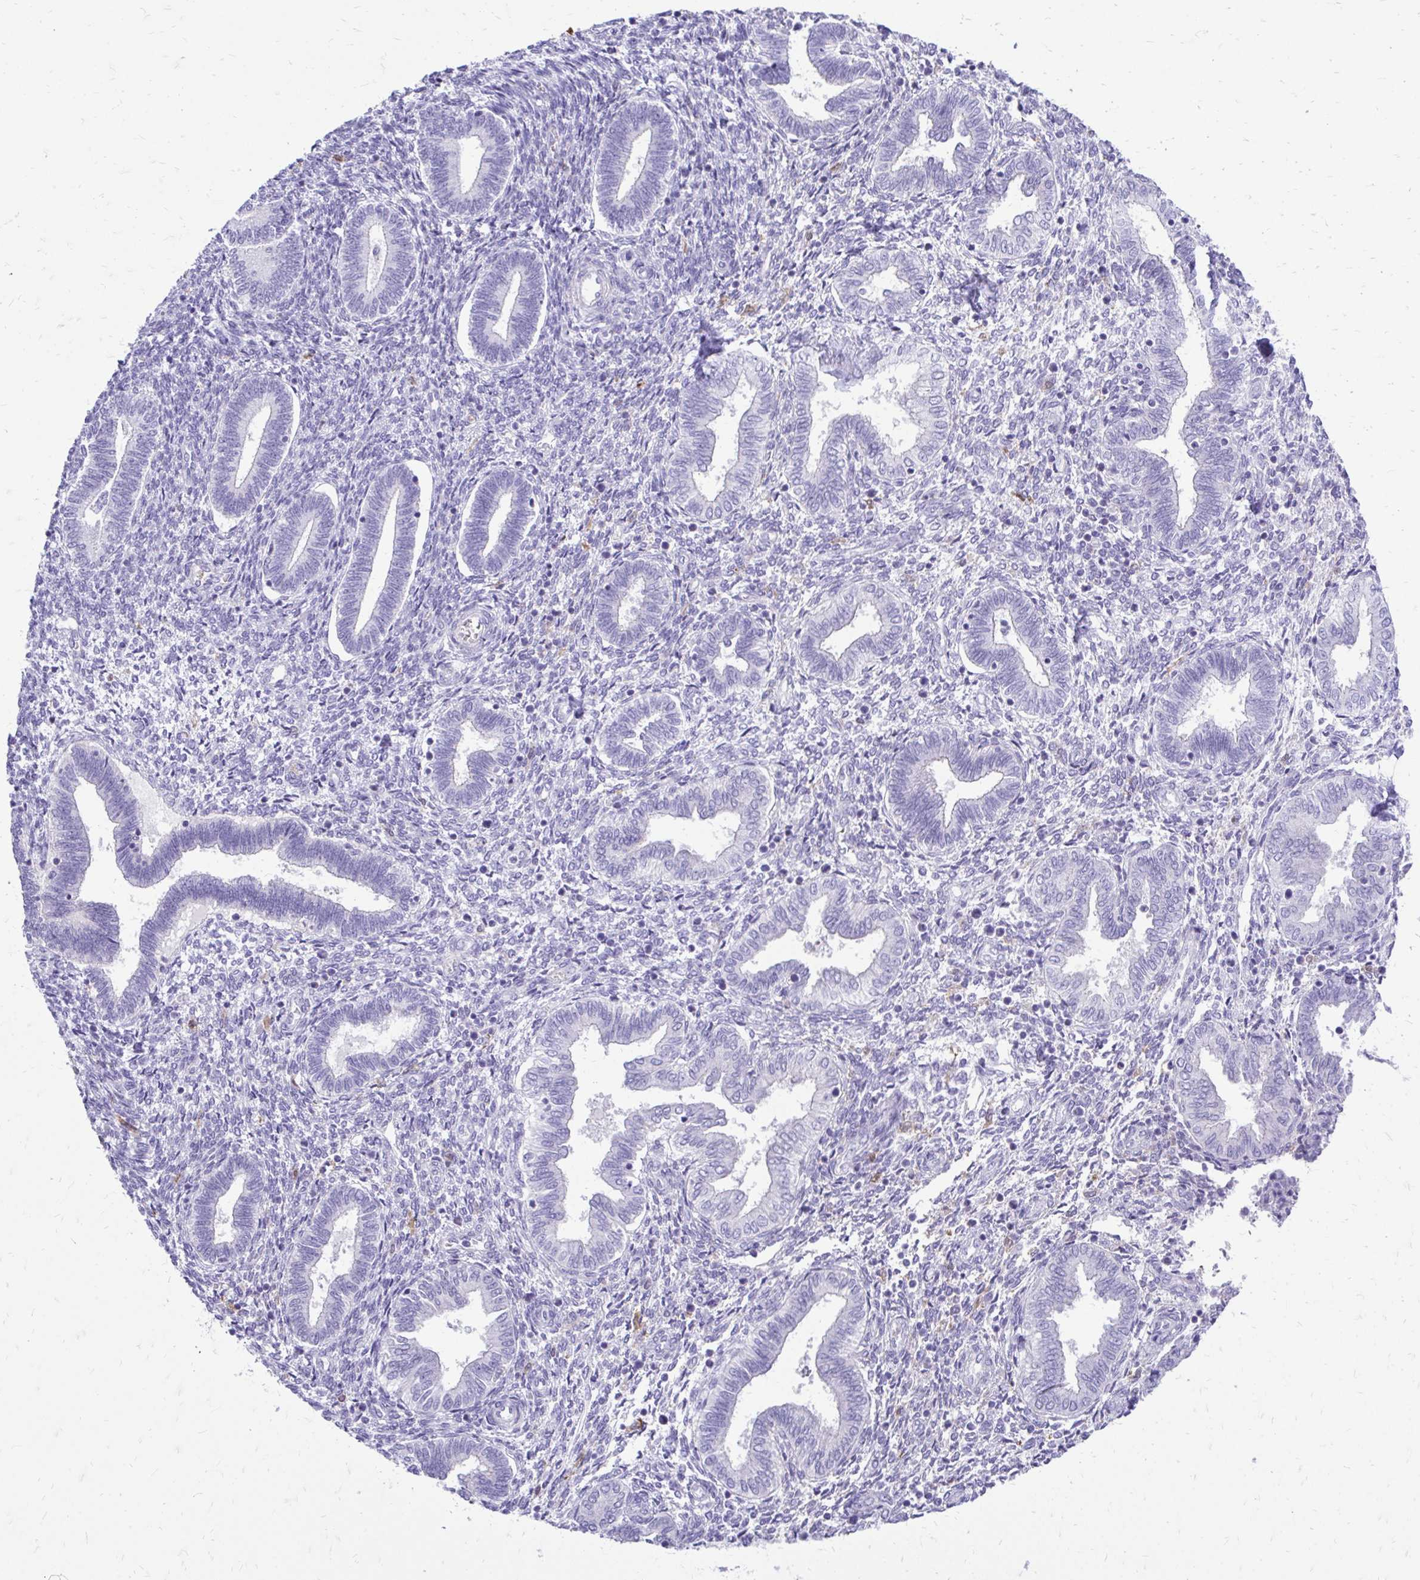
{"staining": {"intensity": "negative", "quantity": "none", "location": "none"}, "tissue": "endometrium", "cell_type": "Cells in endometrial stroma", "image_type": "normal", "snomed": [{"axis": "morphology", "description": "Normal tissue, NOS"}, {"axis": "topography", "description": "Endometrium"}], "caption": "Immunohistochemistry of unremarkable human endometrium shows no positivity in cells in endometrial stroma. (DAB (3,3'-diaminobenzidine) IHC with hematoxylin counter stain).", "gene": "SIGLEC11", "patient": {"sex": "female", "age": 42}}